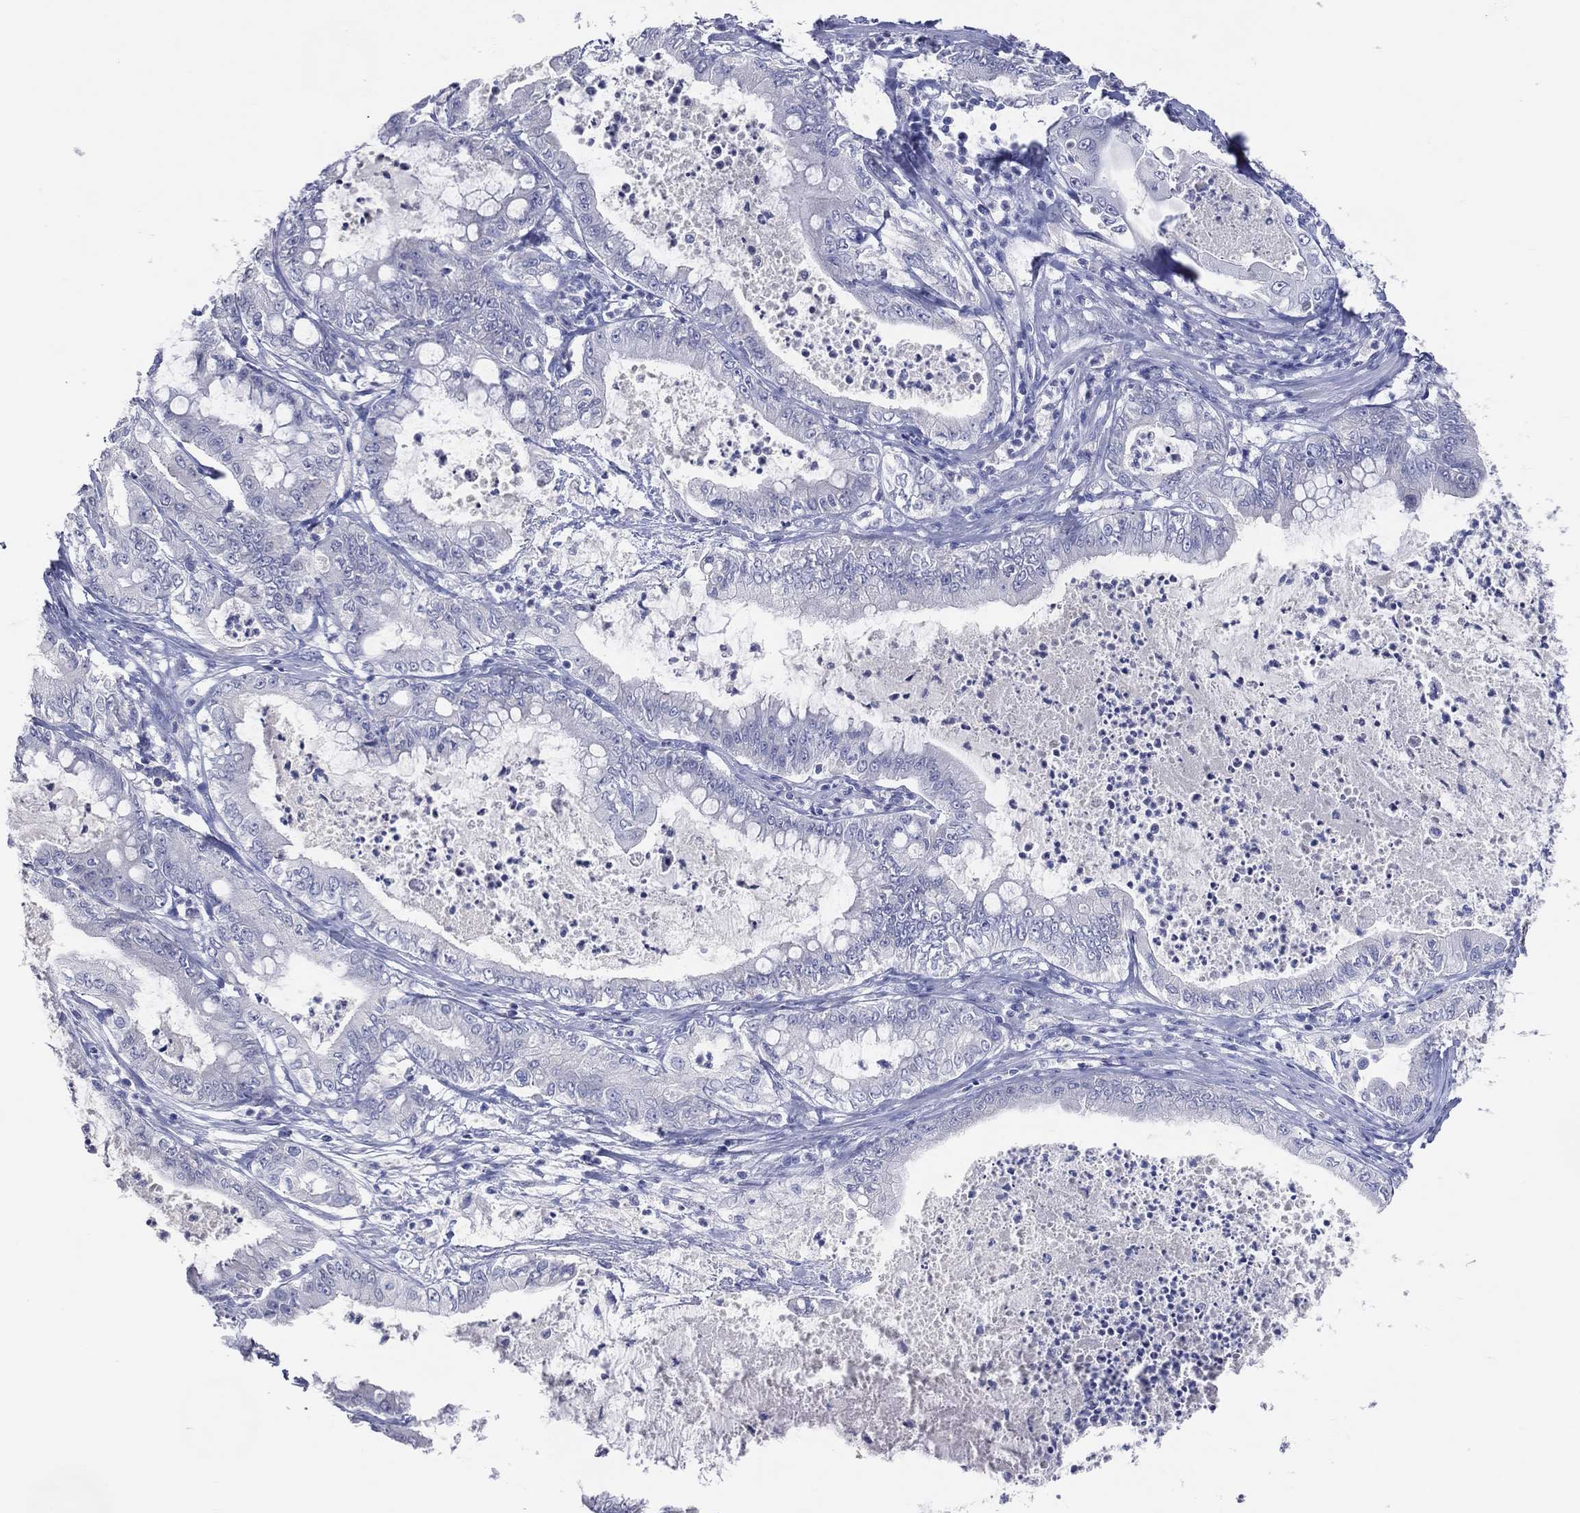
{"staining": {"intensity": "negative", "quantity": "none", "location": "none"}, "tissue": "pancreatic cancer", "cell_type": "Tumor cells", "image_type": "cancer", "snomed": [{"axis": "morphology", "description": "Adenocarcinoma, NOS"}, {"axis": "topography", "description": "Pancreas"}], "caption": "Tumor cells are negative for brown protein staining in pancreatic adenocarcinoma.", "gene": "DNAH6", "patient": {"sex": "male", "age": 71}}